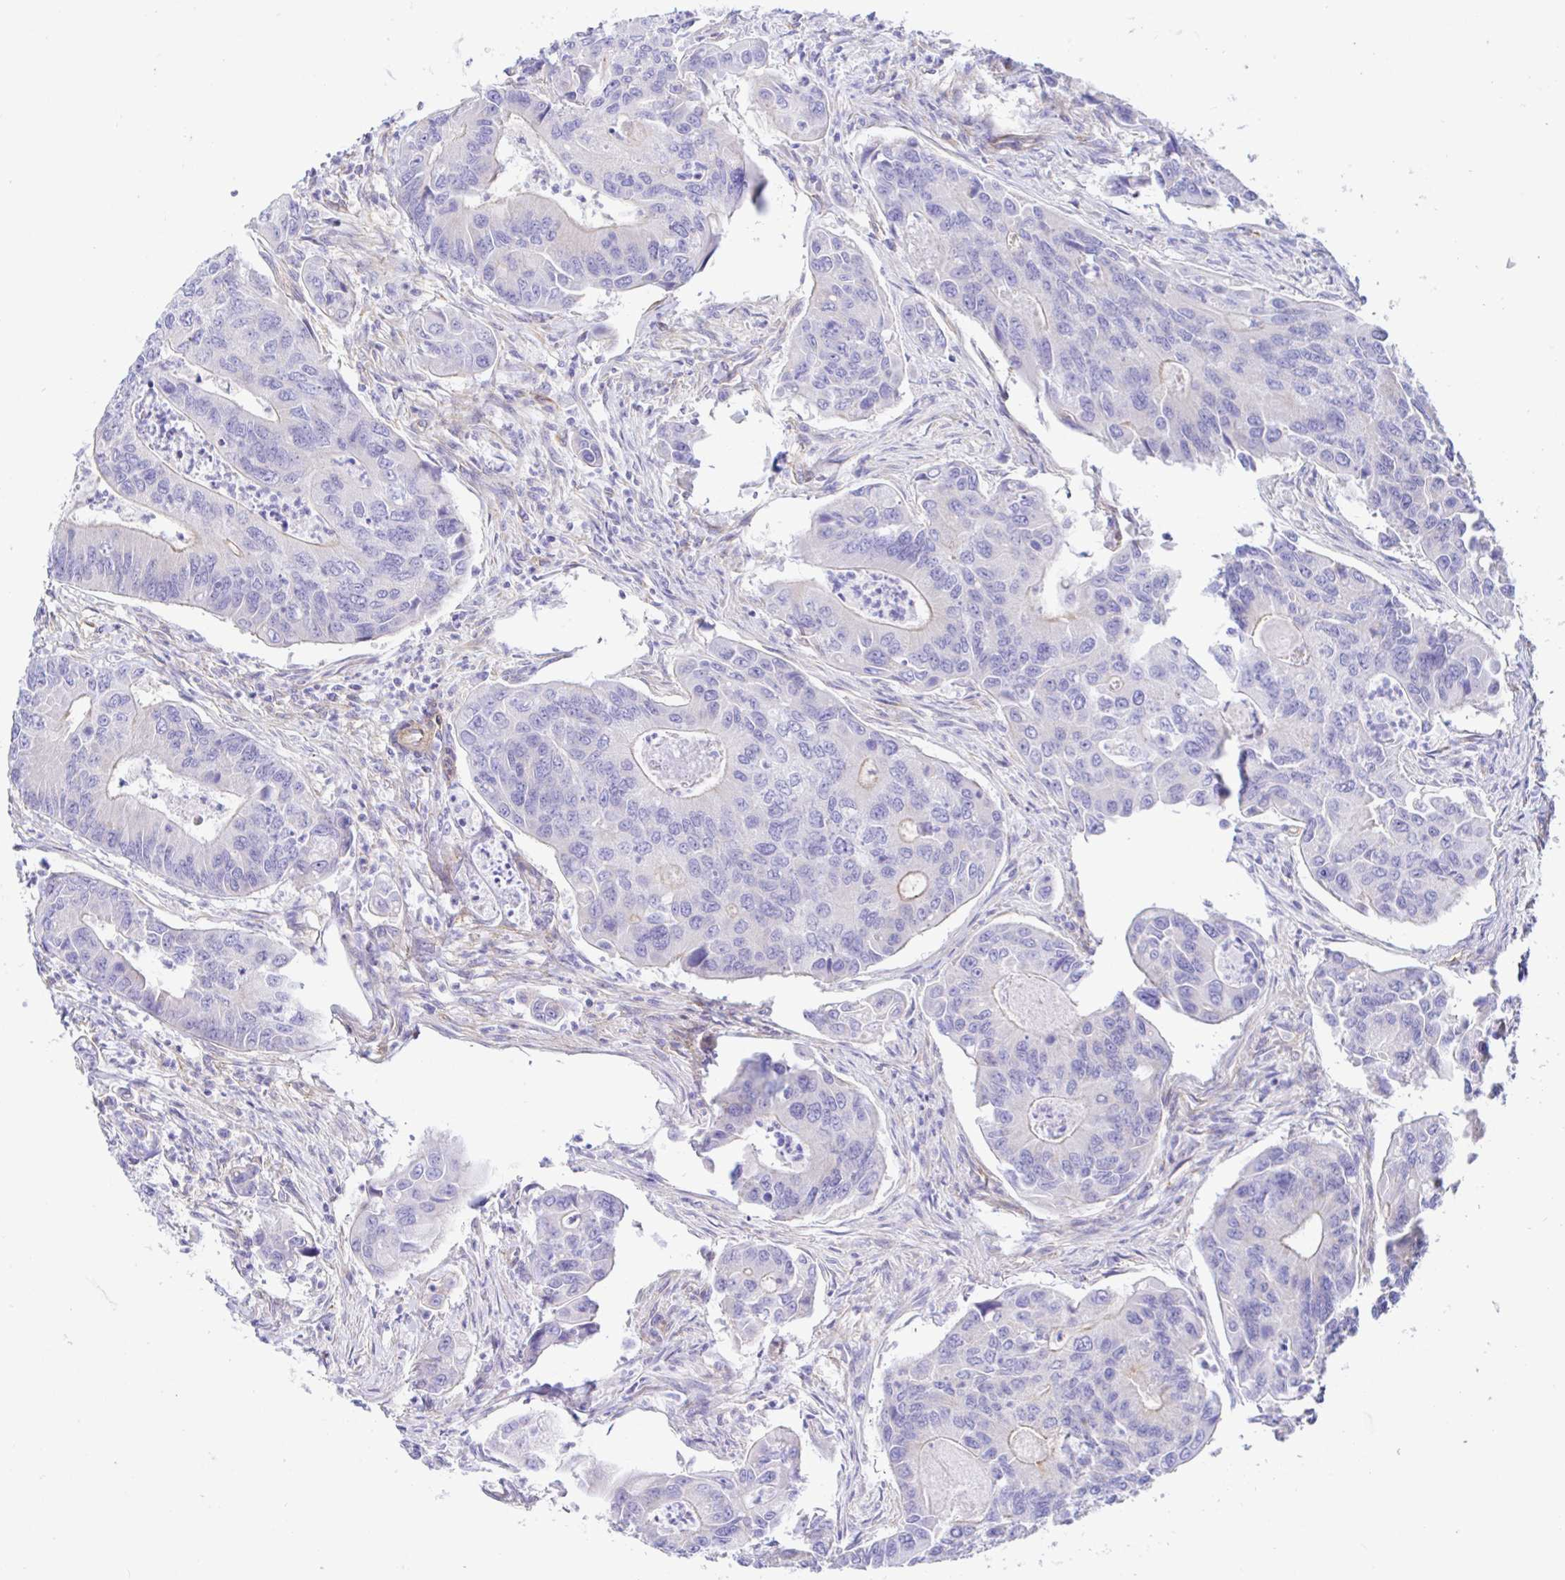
{"staining": {"intensity": "negative", "quantity": "none", "location": "none"}, "tissue": "colorectal cancer", "cell_type": "Tumor cells", "image_type": "cancer", "snomed": [{"axis": "morphology", "description": "Adenocarcinoma, NOS"}, {"axis": "topography", "description": "Colon"}], "caption": "Tumor cells are negative for protein expression in human colorectal cancer.", "gene": "ARL4D", "patient": {"sex": "female", "age": 67}}